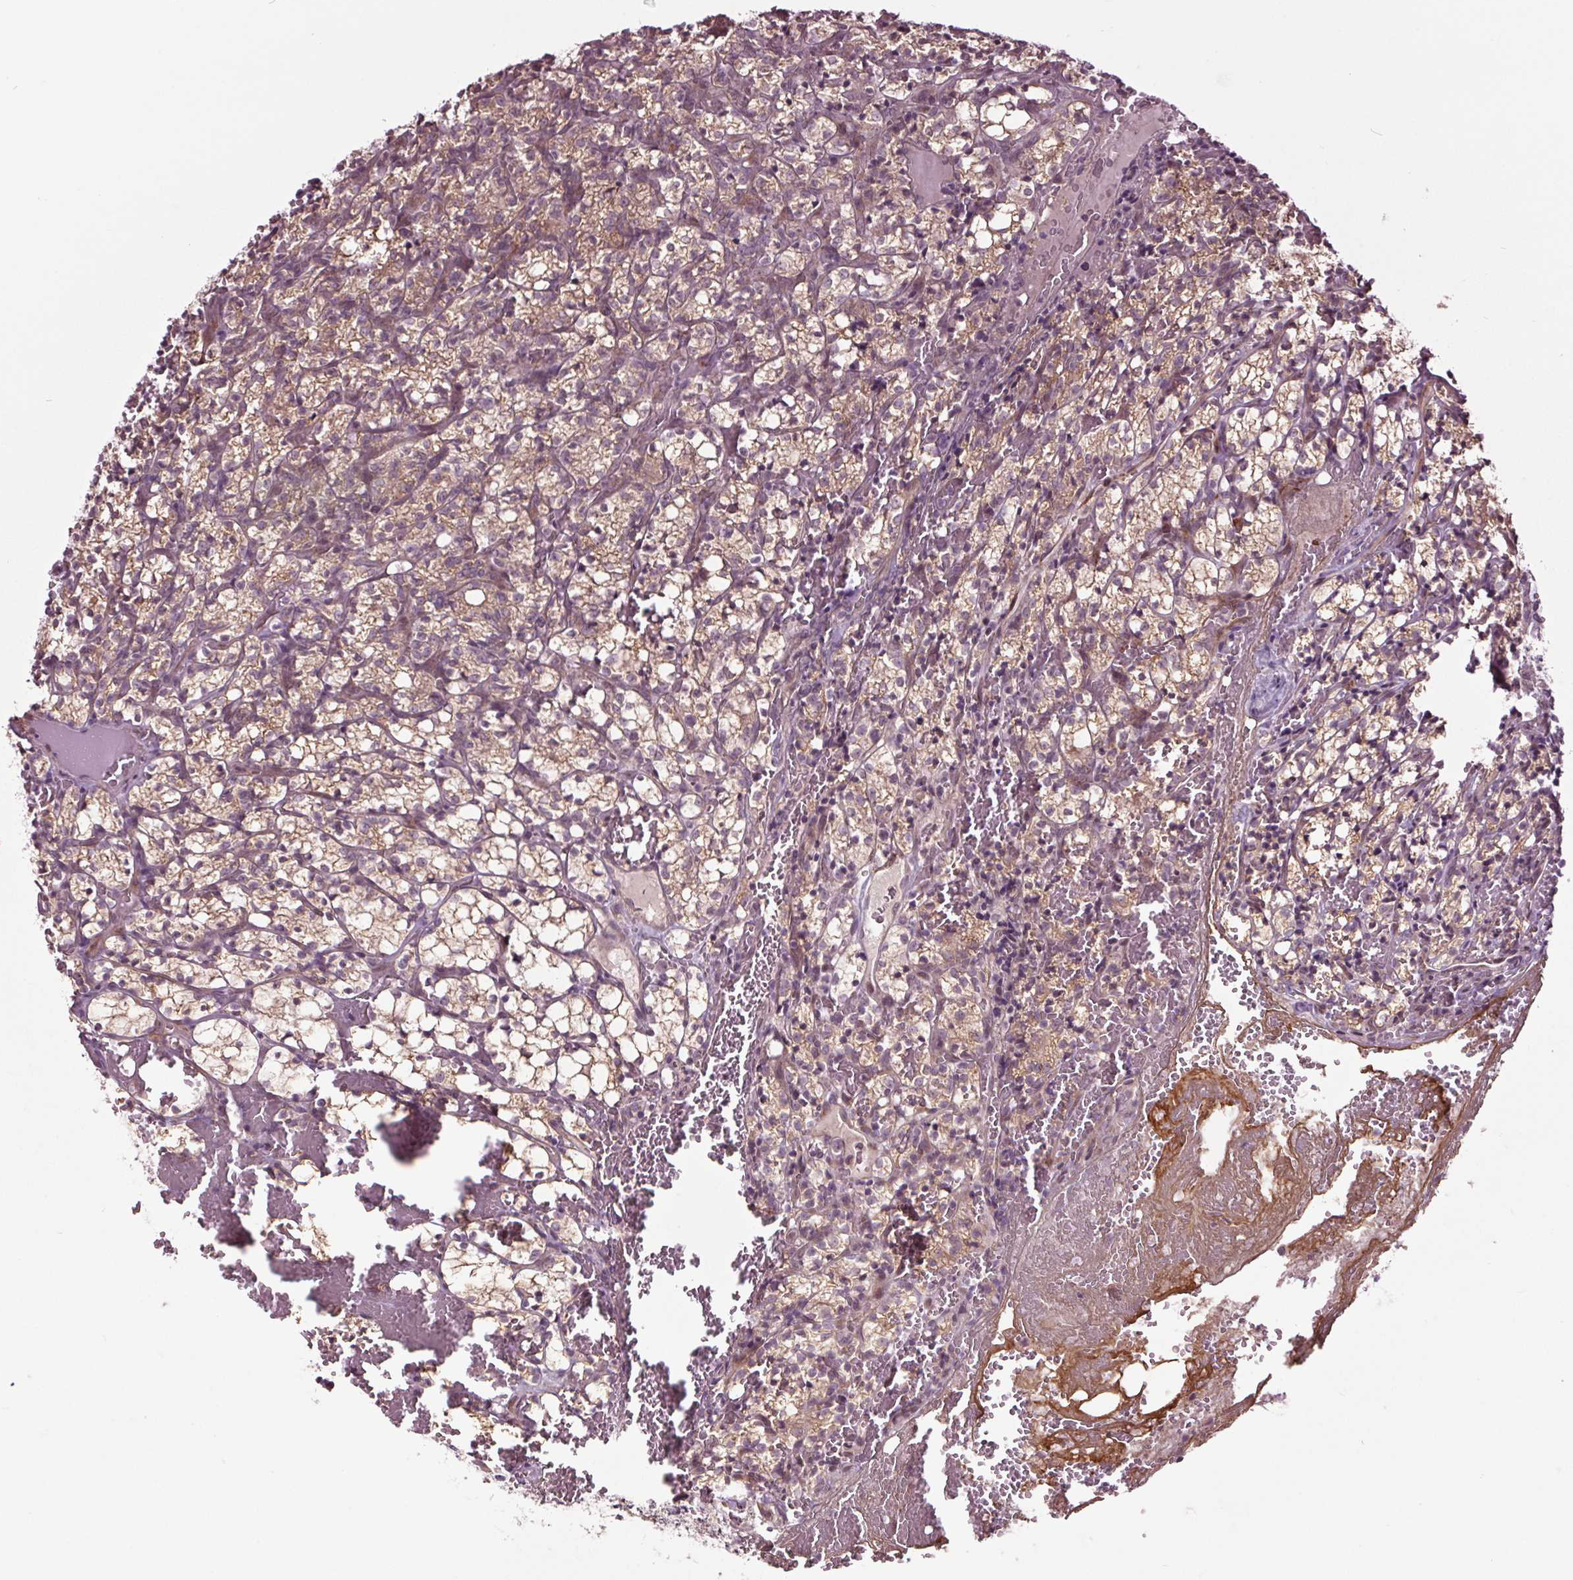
{"staining": {"intensity": "moderate", "quantity": "25%-75%", "location": "cytoplasmic/membranous"}, "tissue": "renal cancer", "cell_type": "Tumor cells", "image_type": "cancer", "snomed": [{"axis": "morphology", "description": "Adenocarcinoma, NOS"}, {"axis": "topography", "description": "Kidney"}], "caption": "Protein staining of adenocarcinoma (renal) tissue demonstrates moderate cytoplasmic/membranous positivity in approximately 25%-75% of tumor cells.", "gene": "HAUS5", "patient": {"sex": "female", "age": 69}}